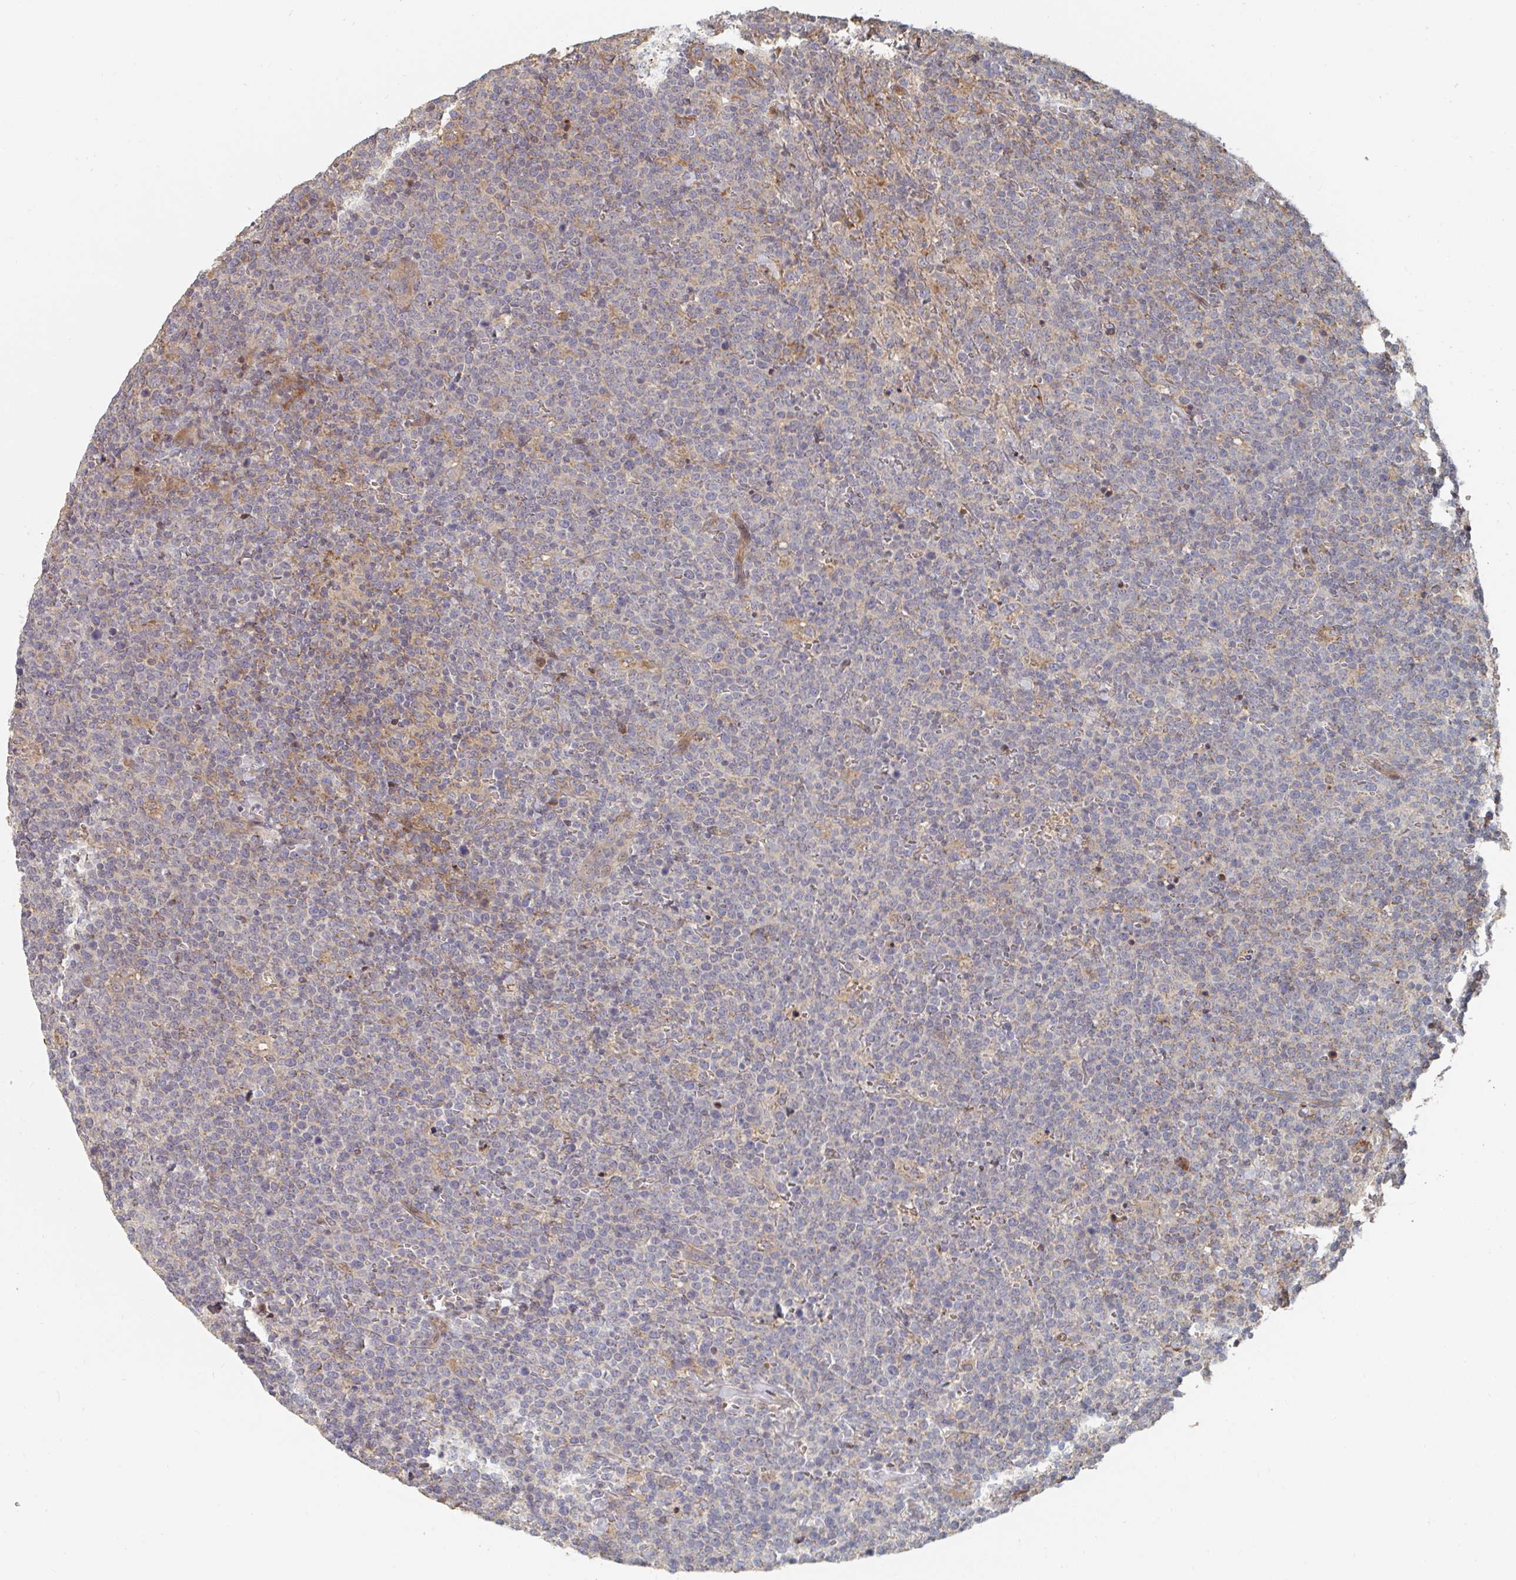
{"staining": {"intensity": "negative", "quantity": "none", "location": "none"}, "tissue": "lymphoma", "cell_type": "Tumor cells", "image_type": "cancer", "snomed": [{"axis": "morphology", "description": "Malignant lymphoma, non-Hodgkin's type, High grade"}, {"axis": "topography", "description": "Lymph node"}], "caption": "This histopathology image is of lymphoma stained with IHC to label a protein in brown with the nuclei are counter-stained blue. There is no staining in tumor cells. (DAB immunohistochemistry with hematoxylin counter stain).", "gene": "PTEN", "patient": {"sex": "male", "age": 61}}